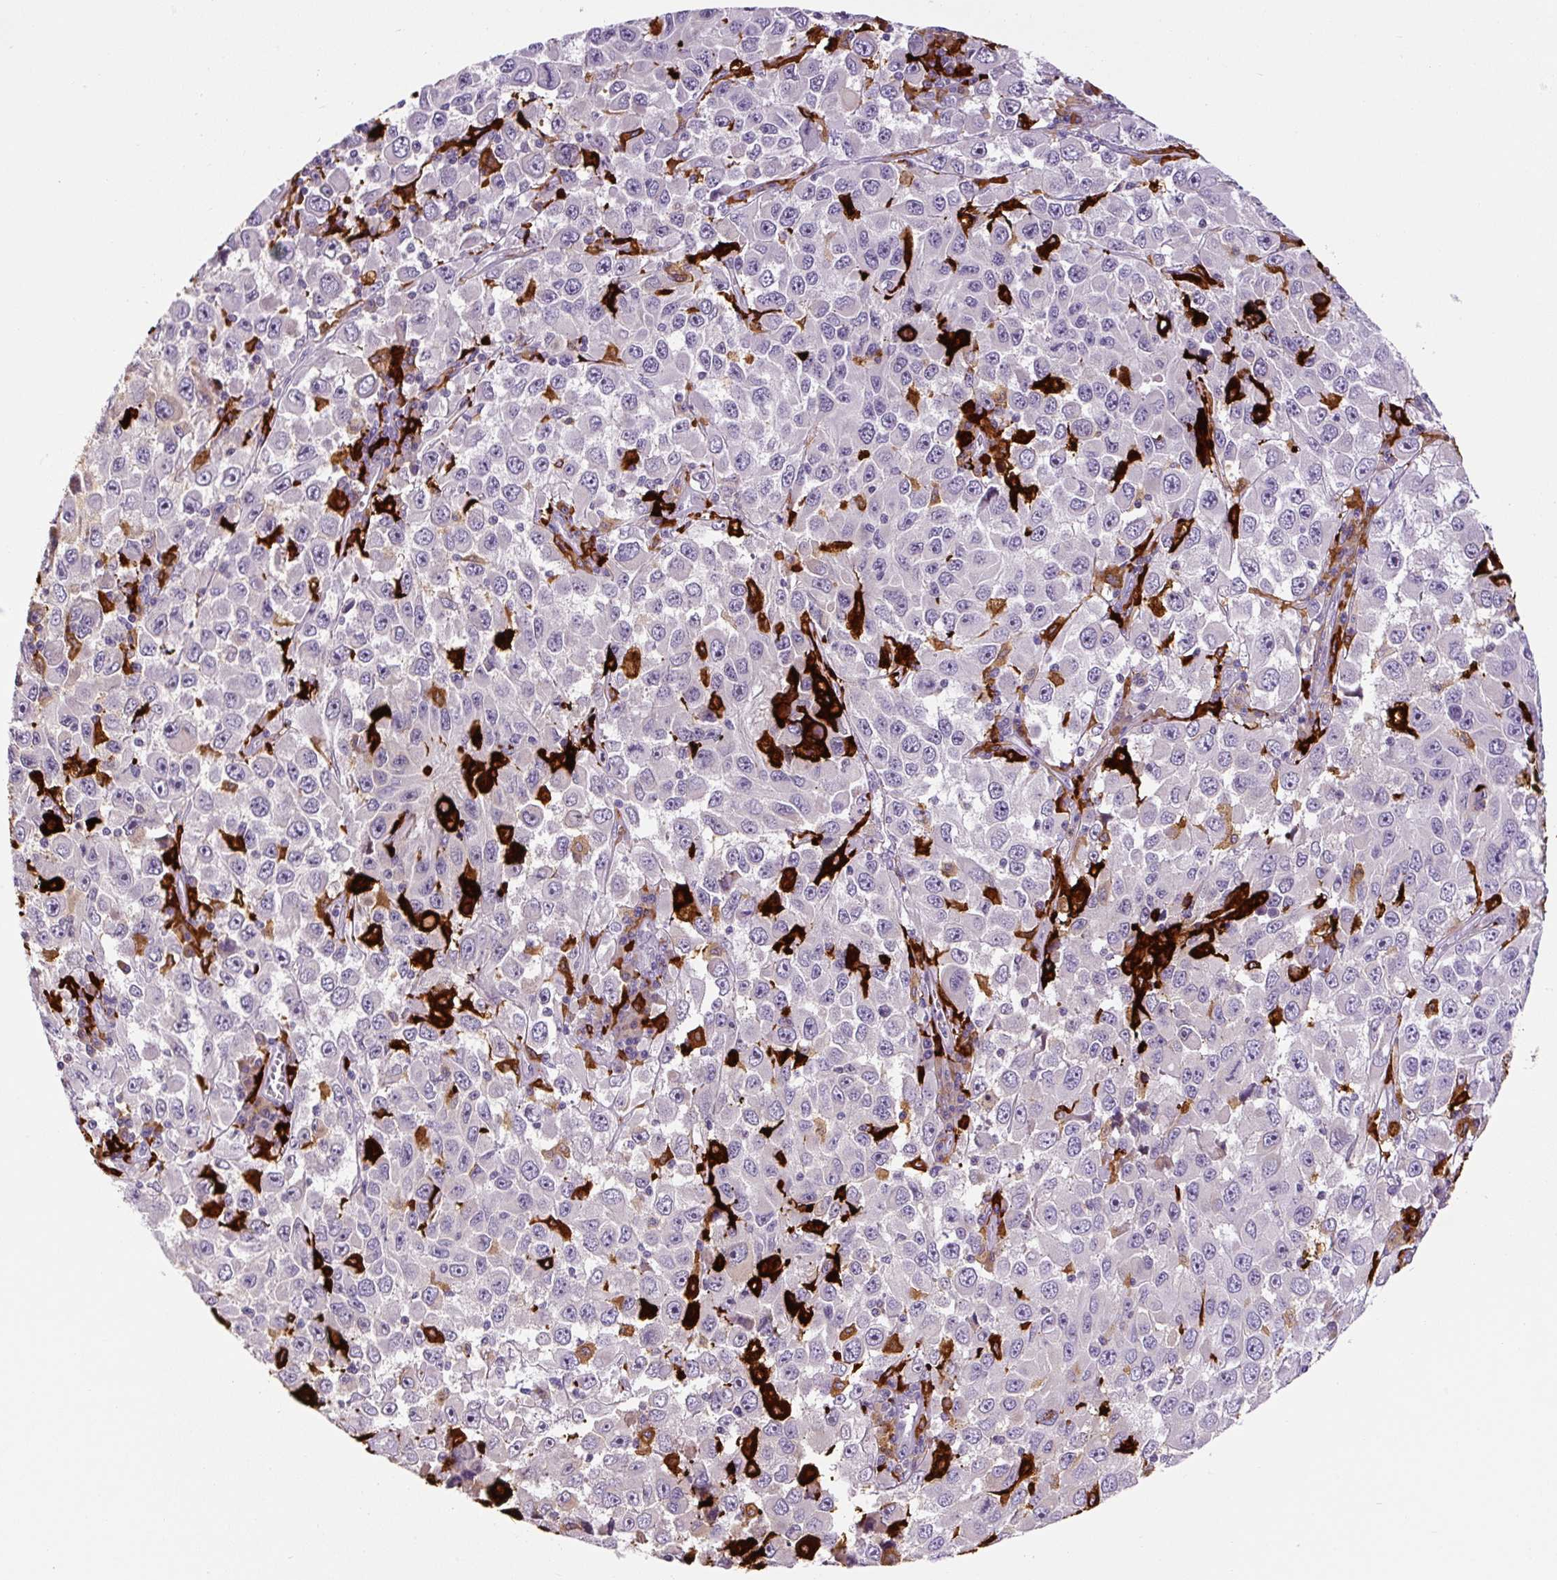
{"staining": {"intensity": "negative", "quantity": "none", "location": "none"}, "tissue": "melanoma", "cell_type": "Tumor cells", "image_type": "cancer", "snomed": [{"axis": "morphology", "description": "Malignant melanoma, Metastatic site"}, {"axis": "topography", "description": "Lymph node"}], "caption": "IHC image of neoplastic tissue: human malignant melanoma (metastatic site) stained with DAB displays no significant protein expression in tumor cells. (Brightfield microscopy of DAB (3,3'-diaminobenzidine) IHC at high magnification).", "gene": "FUT10", "patient": {"sex": "female", "age": 67}}